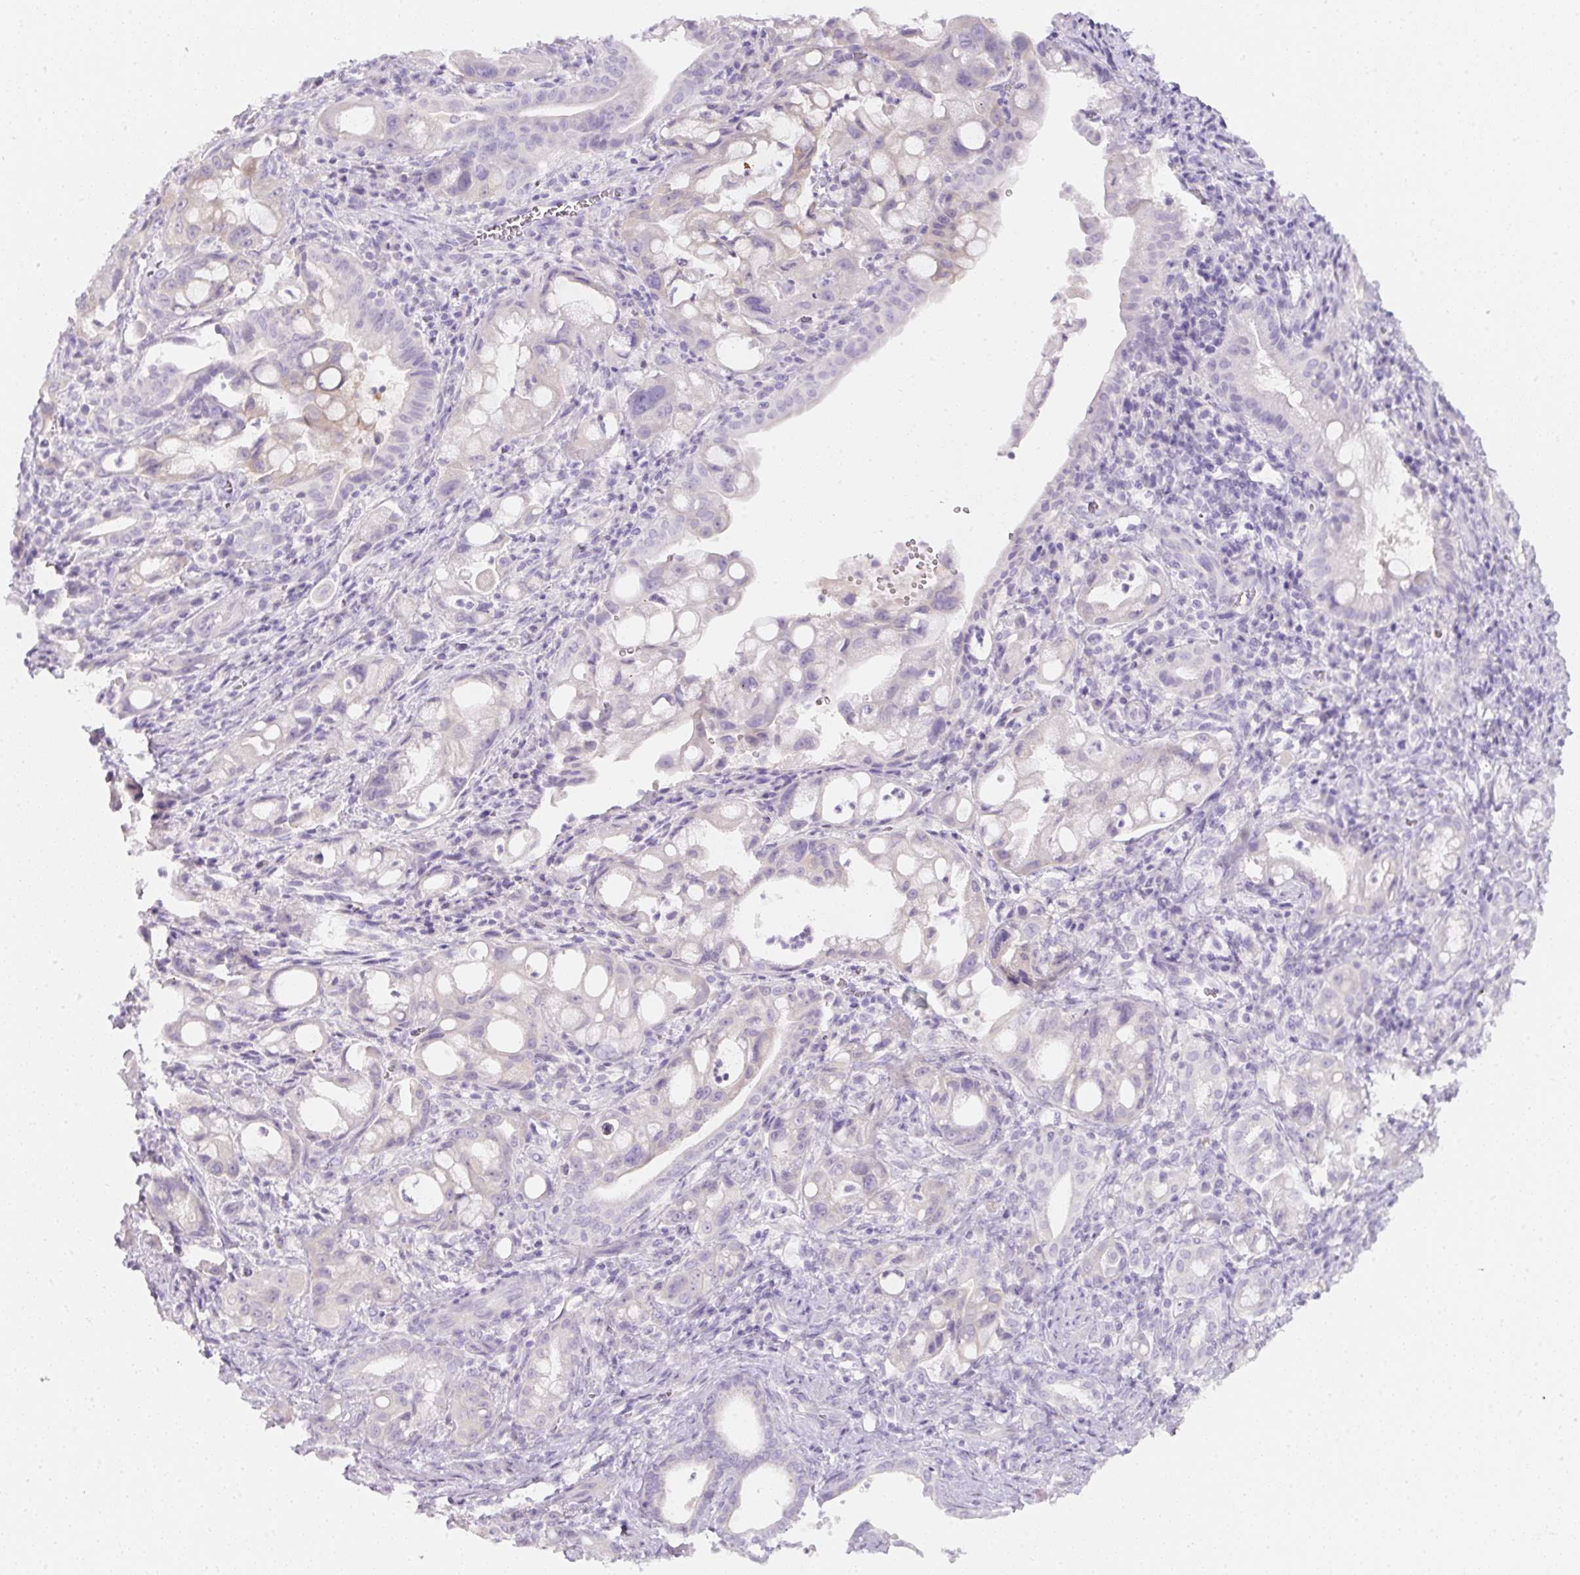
{"staining": {"intensity": "negative", "quantity": "none", "location": "none"}, "tissue": "pancreatic cancer", "cell_type": "Tumor cells", "image_type": "cancer", "snomed": [{"axis": "morphology", "description": "Adenocarcinoma, NOS"}, {"axis": "topography", "description": "Pancreas"}], "caption": "Pancreatic cancer (adenocarcinoma) stained for a protein using immunohistochemistry (IHC) exhibits no positivity tumor cells.", "gene": "SLC2A2", "patient": {"sex": "male", "age": 68}}